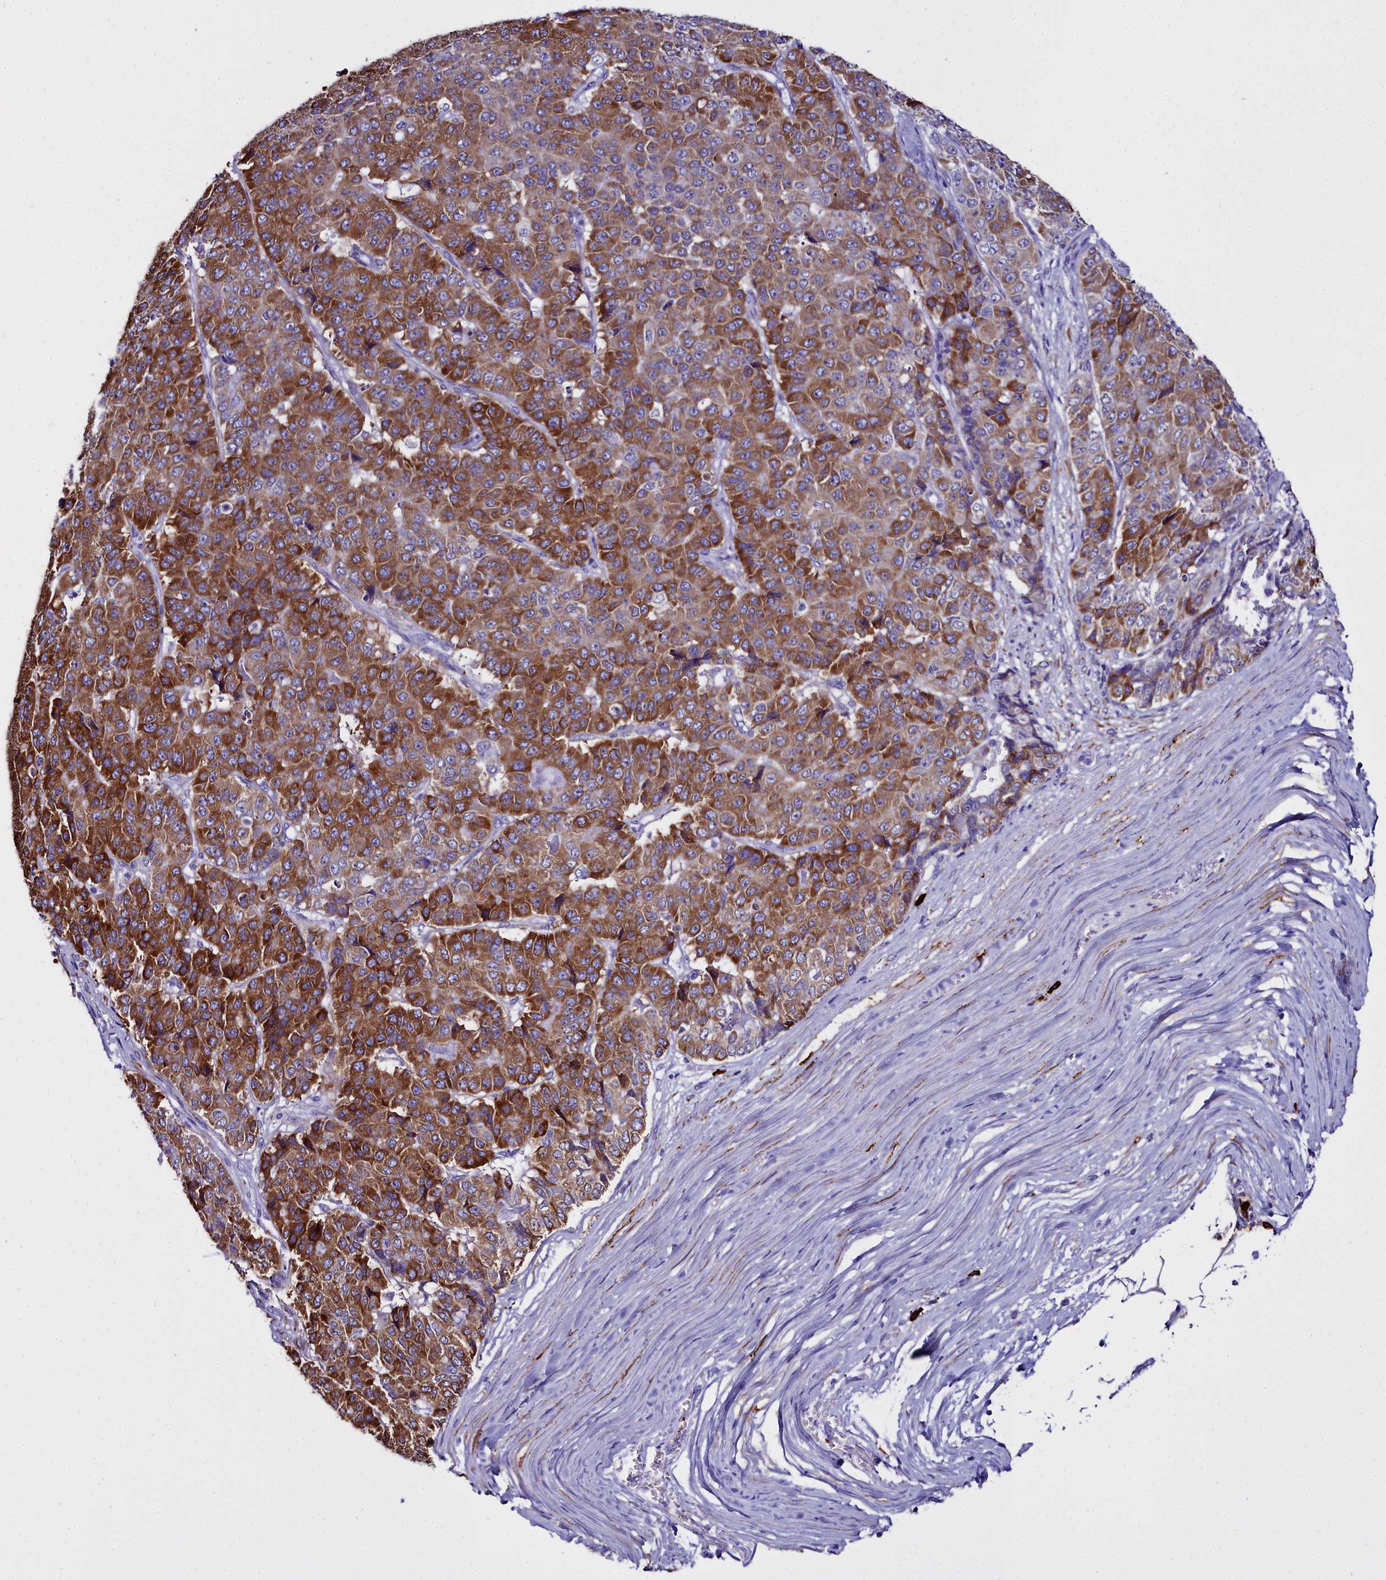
{"staining": {"intensity": "strong", "quantity": ">75%", "location": "cytoplasmic/membranous"}, "tissue": "pancreatic cancer", "cell_type": "Tumor cells", "image_type": "cancer", "snomed": [{"axis": "morphology", "description": "Adenocarcinoma, NOS"}, {"axis": "topography", "description": "Pancreas"}], "caption": "Tumor cells reveal strong cytoplasmic/membranous expression in approximately >75% of cells in pancreatic cancer.", "gene": "TXNDC5", "patient": {"sex": "male", "age": 50}}